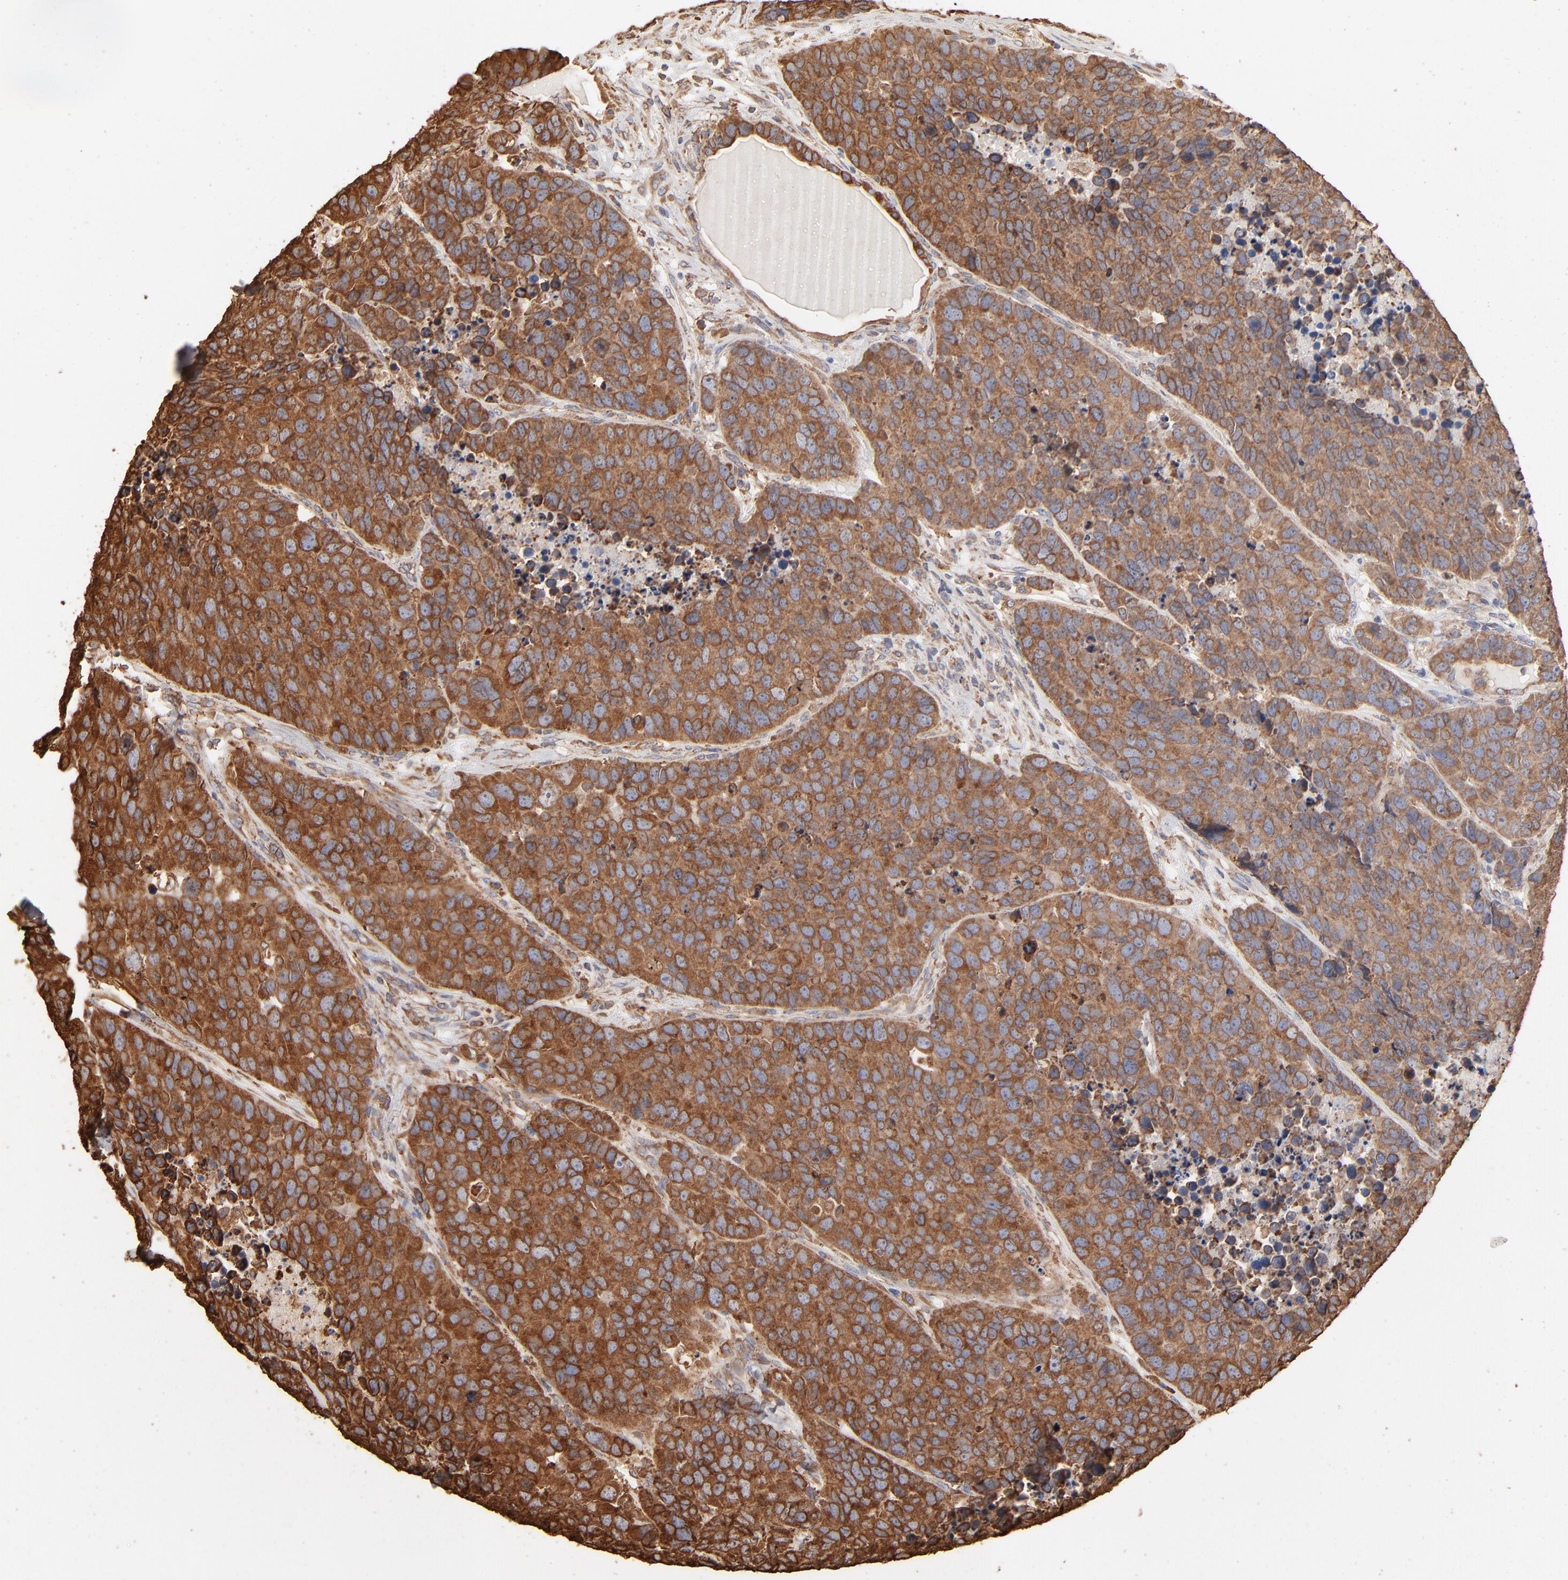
{"staining": {"intensity": "moderate", "quantity": ">75%", "location": "cytoplasmic/membranous"}, "tissue": "carcinoid", "cell_type": "Tumor cells", "image_type": "cancer", "snomed": [{"axis": "morphology", "description": "Carcinoid, malignant, NOS"}, {"axis": "topography", "description": "Lung"}], "caption": "Human carcinoid stained with a protein marker reveals moderate staining in tumor cells.", "gene": "PDIA3", "patient": {"sex": "male", "age": 60}}